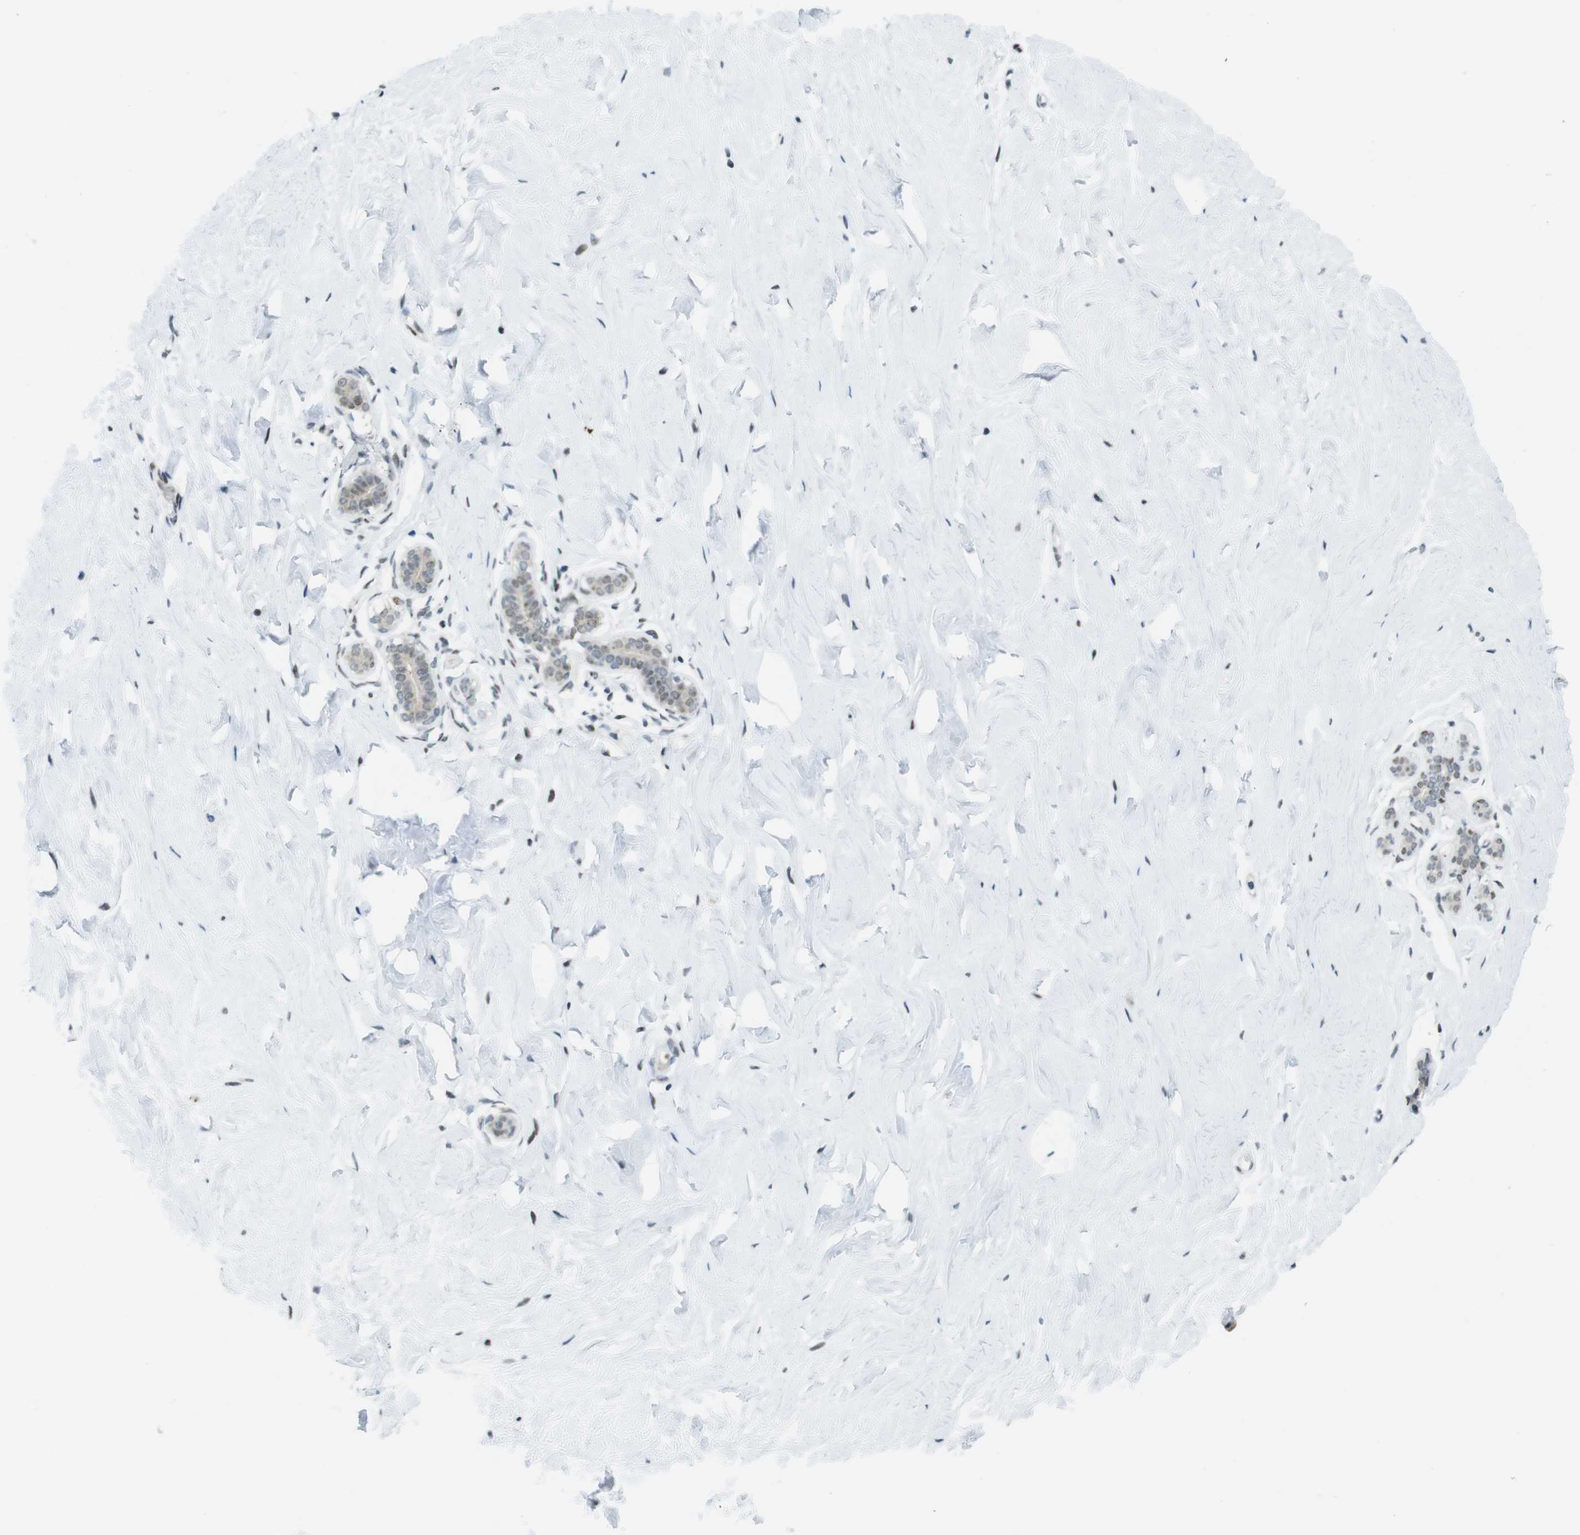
{"staining": {"intensity": "negative", "quantity": "none", "location": "none"}, "tissue": "breast", "cell_type": "Adipocytes", "image_type": "normal", "snomed": [{"axis": "morphology", "description": "Normal tissue, NOS"}, {"axis": "topography", "description": "Breast"}], "caption": "This is an immunohistochemistry (IHC) image of benign human breast. There is no expression in adipocytes.", "gene": "UBB", "patient": {"sex": "female", "age": 75}}